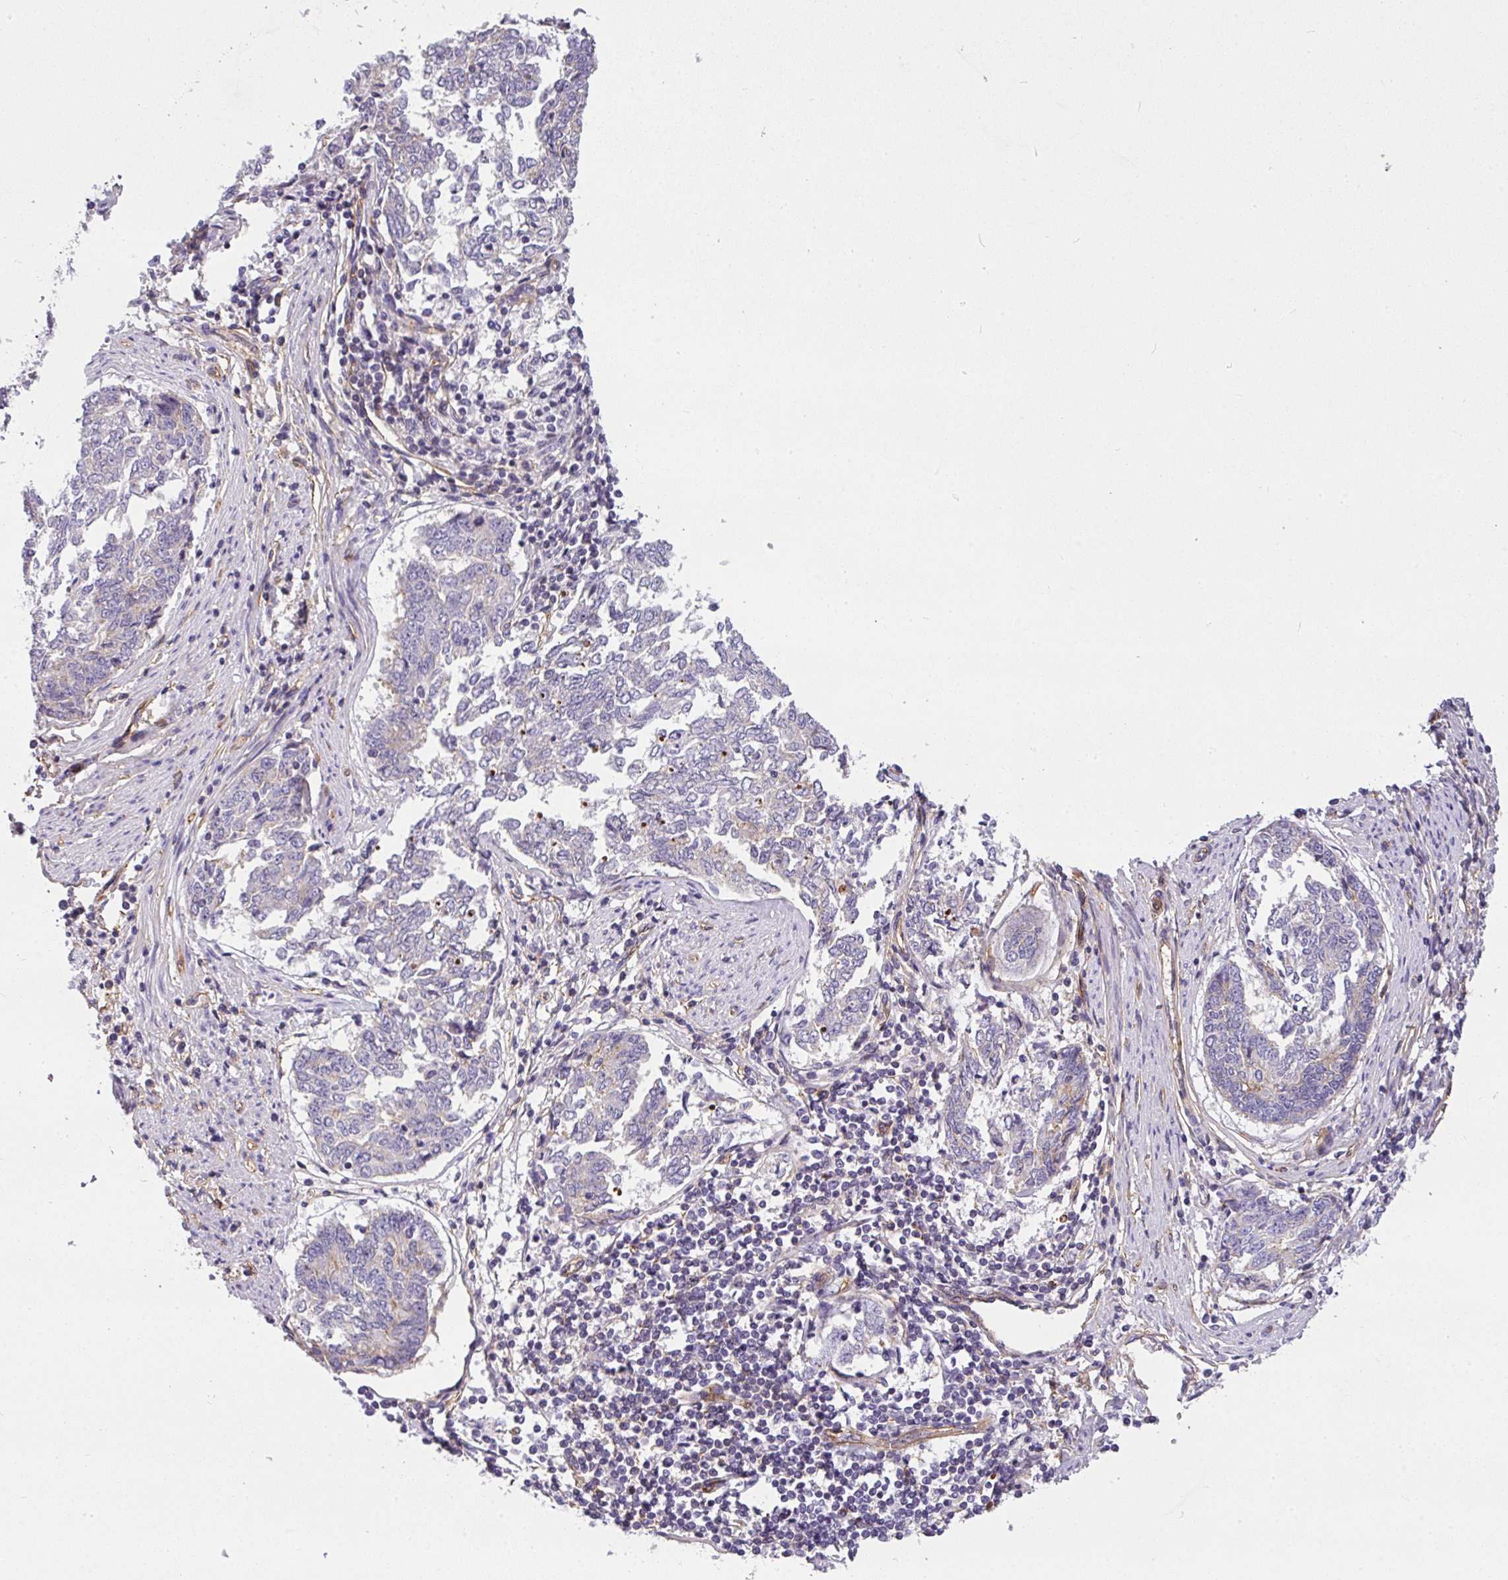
{"staining": {"intensity": "negative", "quantity": "none", "location": "none"}, "tissue": "endometrial cancer", "cell_type": "Tumor cells", "image_type": "cancer", "snomed": [{"axis": "morphology", "description": "Adenocarcinoma, NOS"}, {"axis": "topography", "description": "Endometrium"}], "caption": "Tumor cells show no significant protein expression in endometrial adenocarcinoma.", "gene": "OR11H4", "patient": {"sex": "female", "age": 80}}